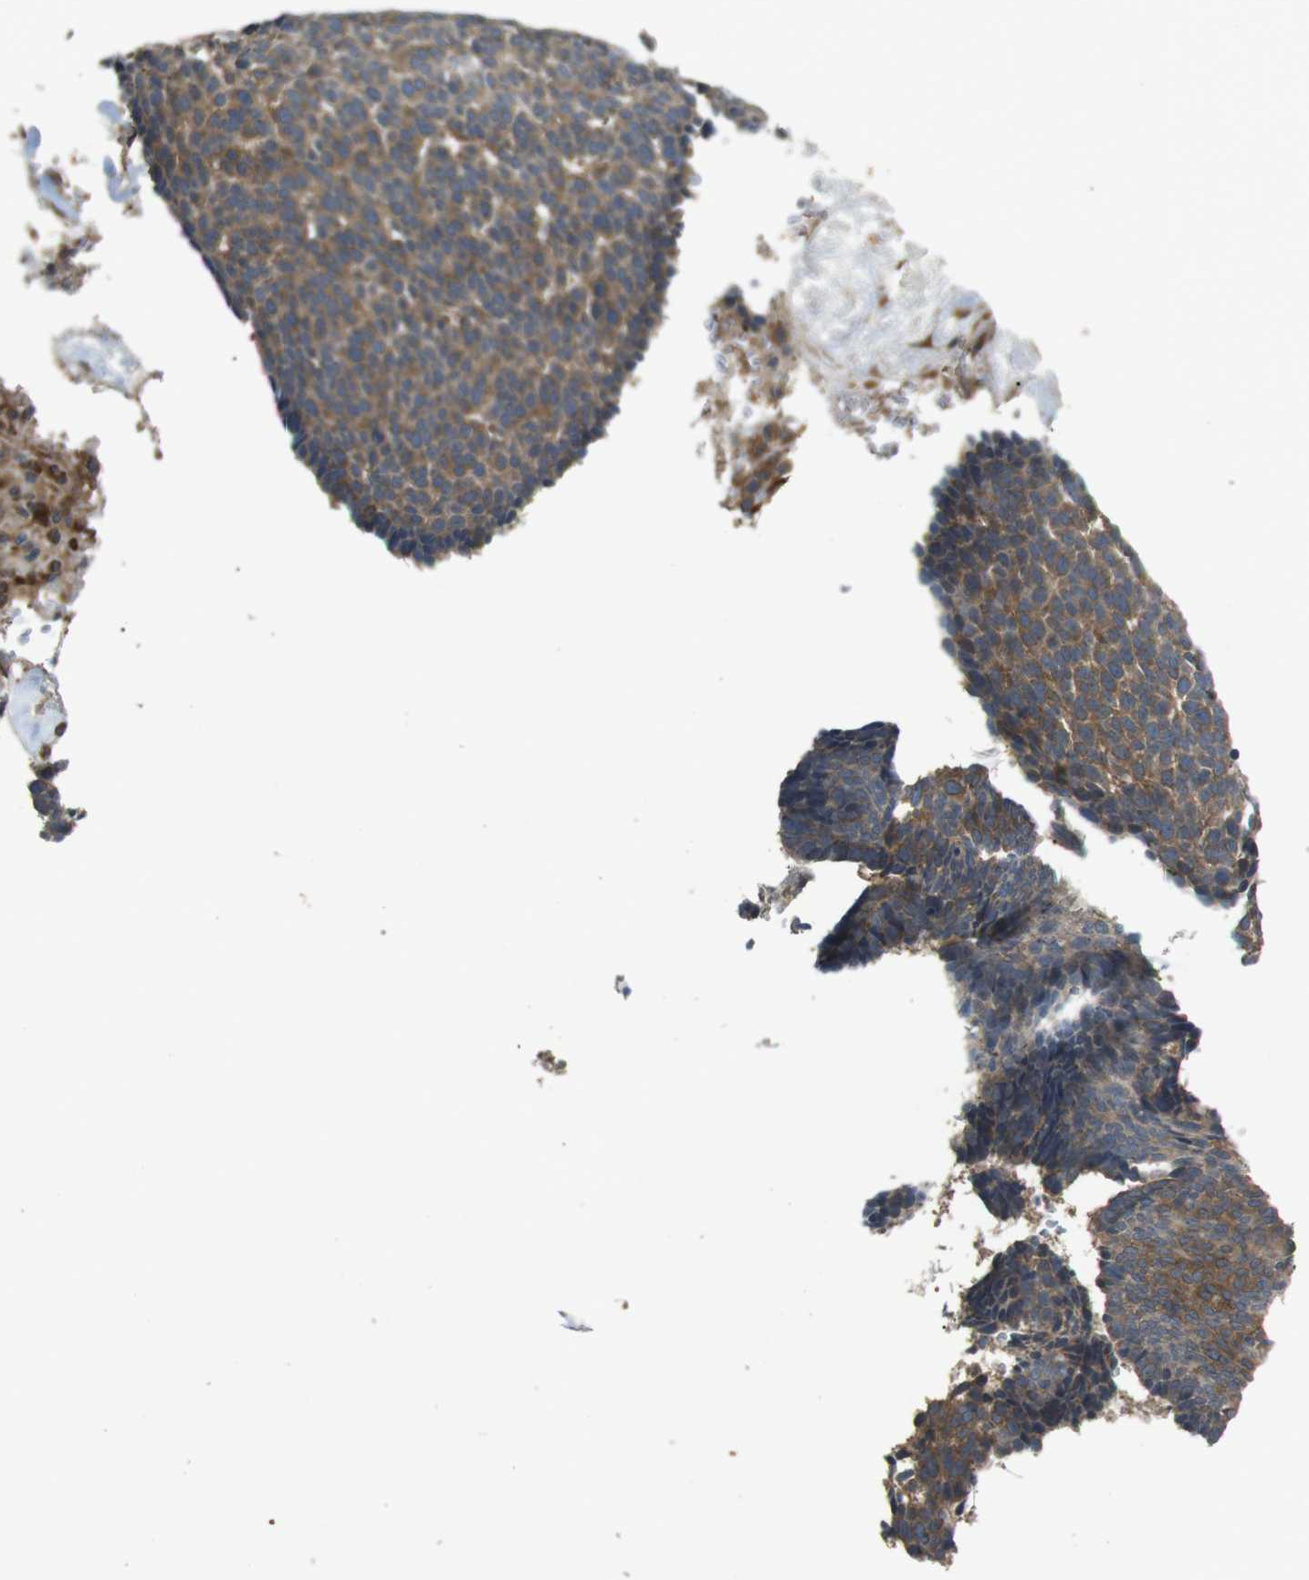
{"staining": {"intensity": "moderate", "quantity": ">75%", "location": "cytoplasmic/membranous"}, "tissue": "skin cancer", "cell_type": "Tumor cells", "image_type": "cancer", "snomed": [{"axis": "morphology", "description": "Basal cell carcinoma"}, {"axis": "topography", "description": "Skin"}], "caption": "Immunohistochemistry (IHC) staining of skin cancer, which demonstrates medium levels of moderate cytoplasmic/membranous positivity in about >75% of tumor cells indicating moderate cytoplasmic/membranous protein positivity. The staining was performed using DAB (3,3'-diaminobenzidine) (brown) for protein detection and nuclei were counterstained in hematoxylin (blue).", "gene": "ARHGAP24", "patient": {"sex": "male", "age": 84}}